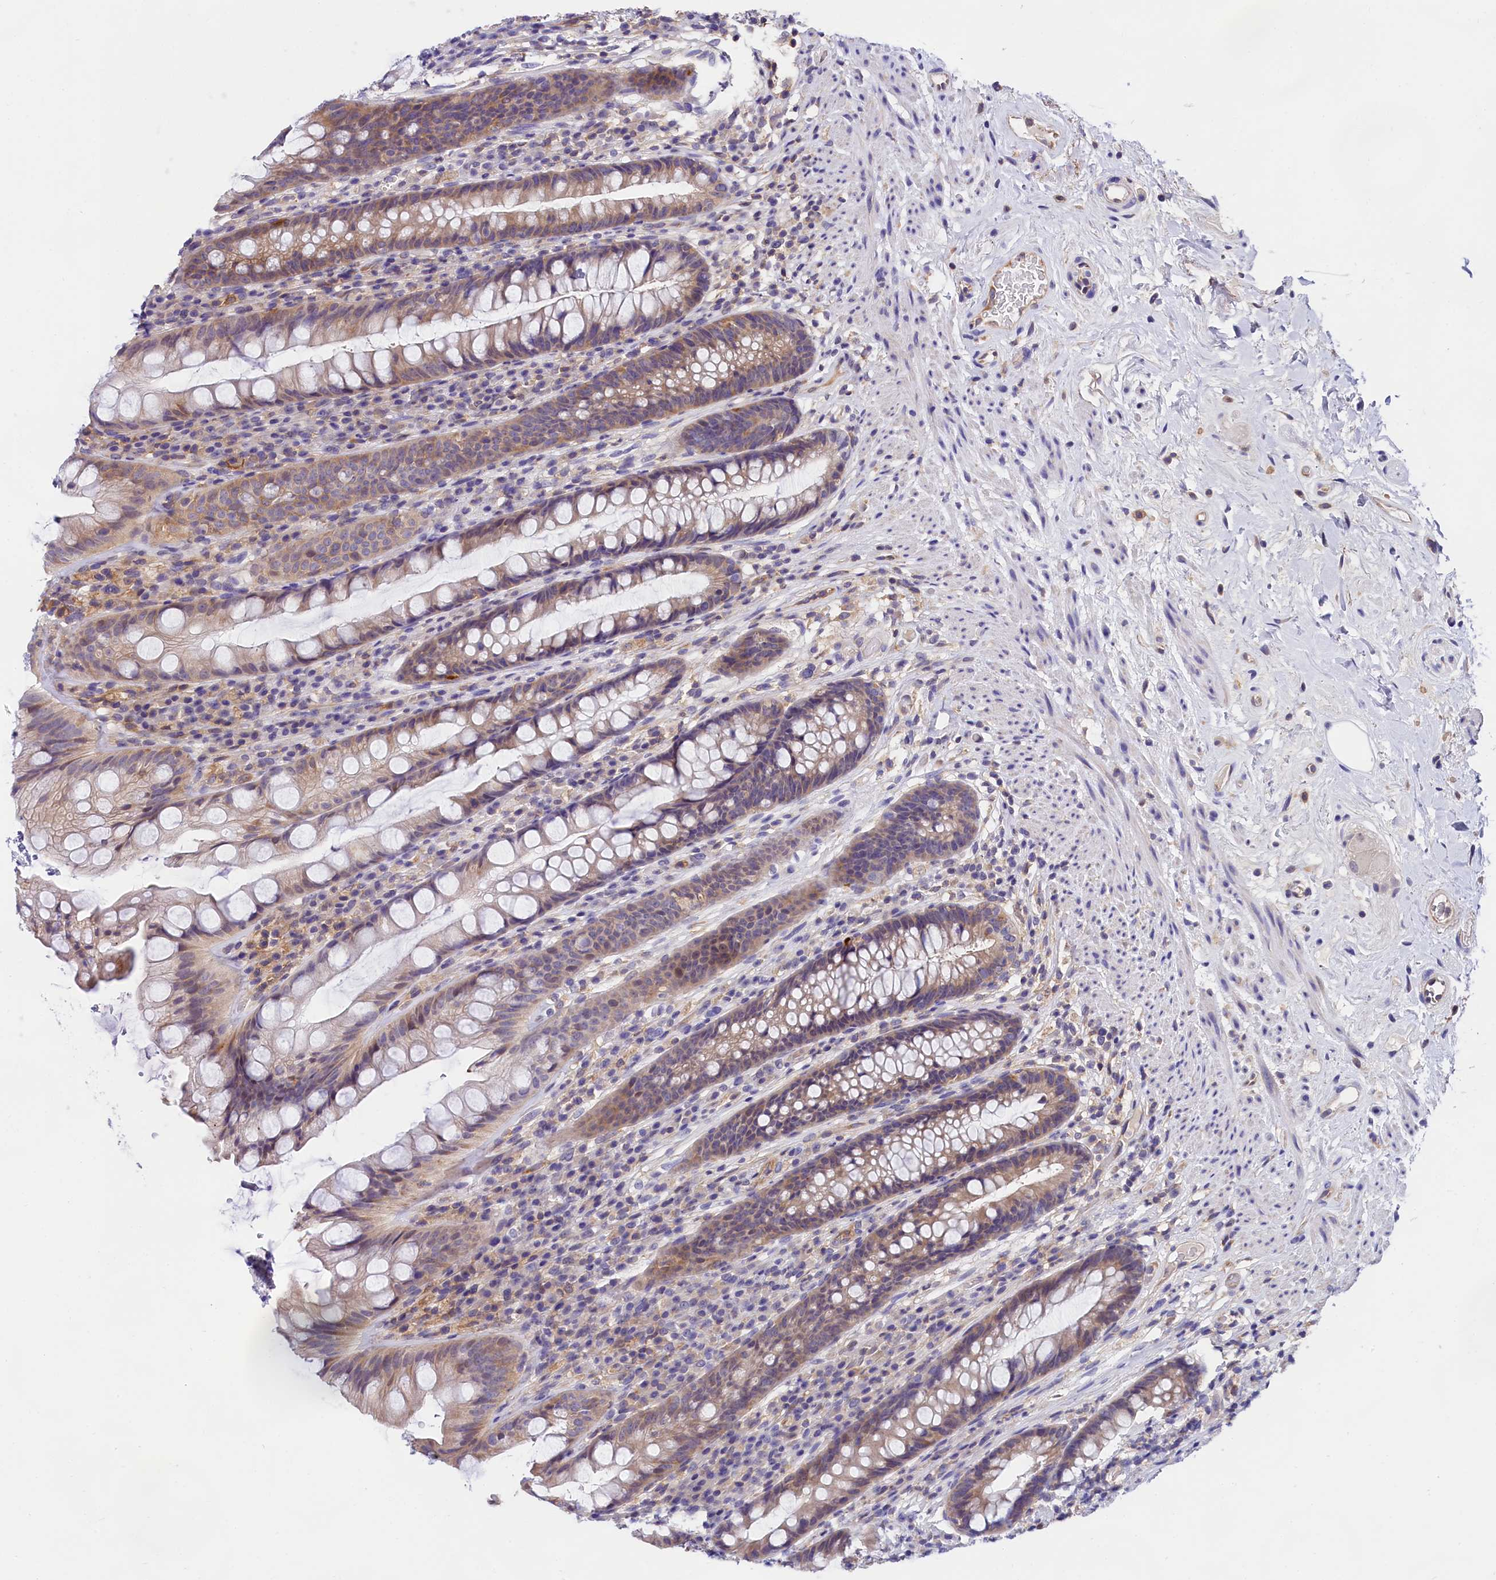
{"staining": {"intensity": "weak", "quantity": ">75%", "location": "cytoplasmic/membranous"}, "tissue": "rectum", "cell_type": "Glandular cells", "image_type": "normal", "snomed": [{"axis": "morphology", "description": "Normal tissue, NOS"}, {"axis": "topography", "description": "Rectum"}], "caption": "This histopathology image displays IHC staining of normal rectum, with low weak cytoplasmic/membranous expression in approximately >75% of glandular cells.", "gene": "OAS3", "patient": {"sex": "male", "age": 74}}